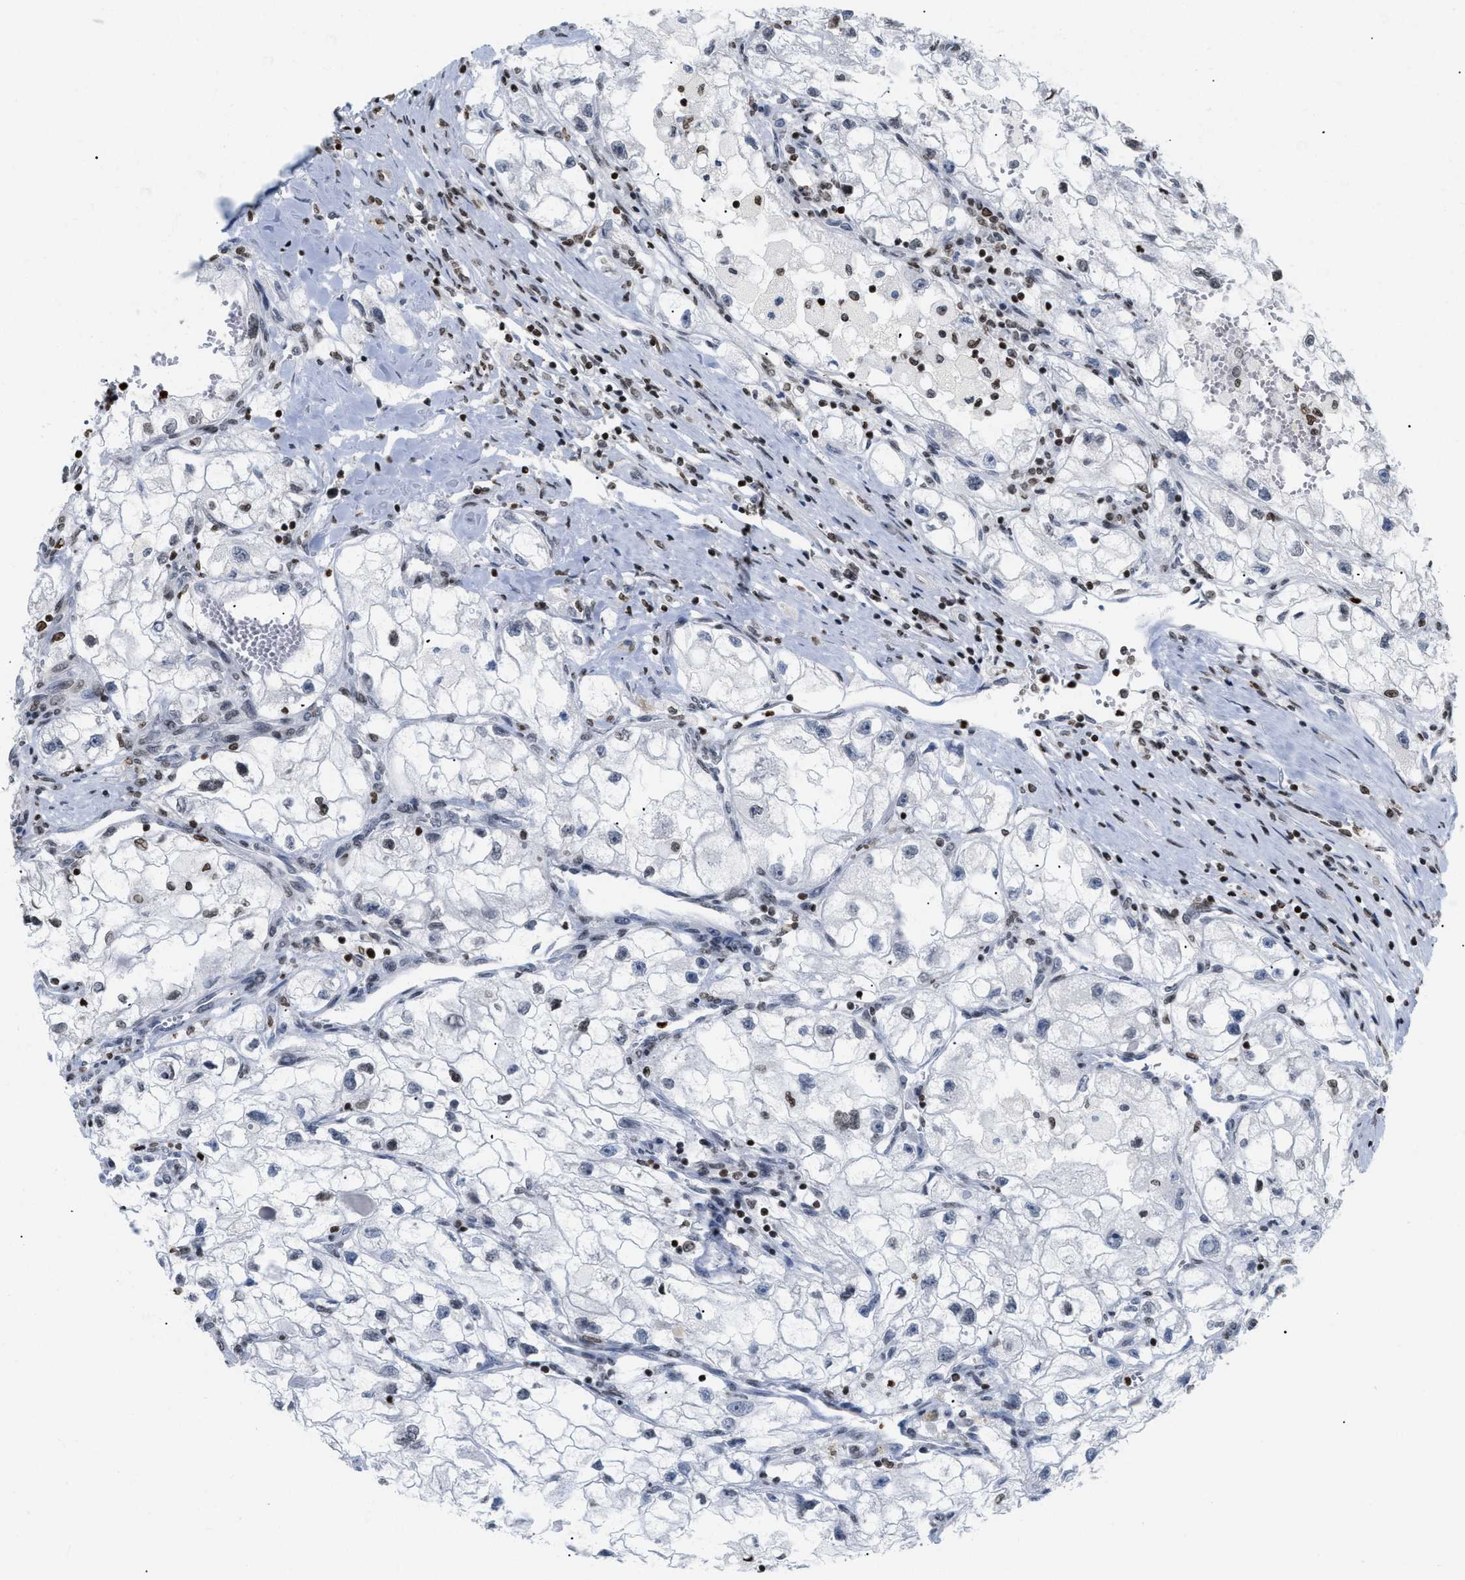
{"staining": {"intensity": "weak", "quantity": "<25%", "location": "nuclear"}, "tissue": "renal cancer", "cell_type": "Tumor cells", "image_type": "cancer", "snomed": [{"axis": "morphology", "description": "Adenocarcinoma, NOS"}, {"axis": "topography", "description": "Kidney"}], "caption": "Tumor cells show no significant expression in adenocarcinoma (renal). (Stains: DAB (3,3'-diaminobenzidine) IHC with hematoxylin counter stain, Microscopy: brightfield microscopy at high magnification).", "gene": "HMGN2", "patient": {"sex": "female", "age": 70}}